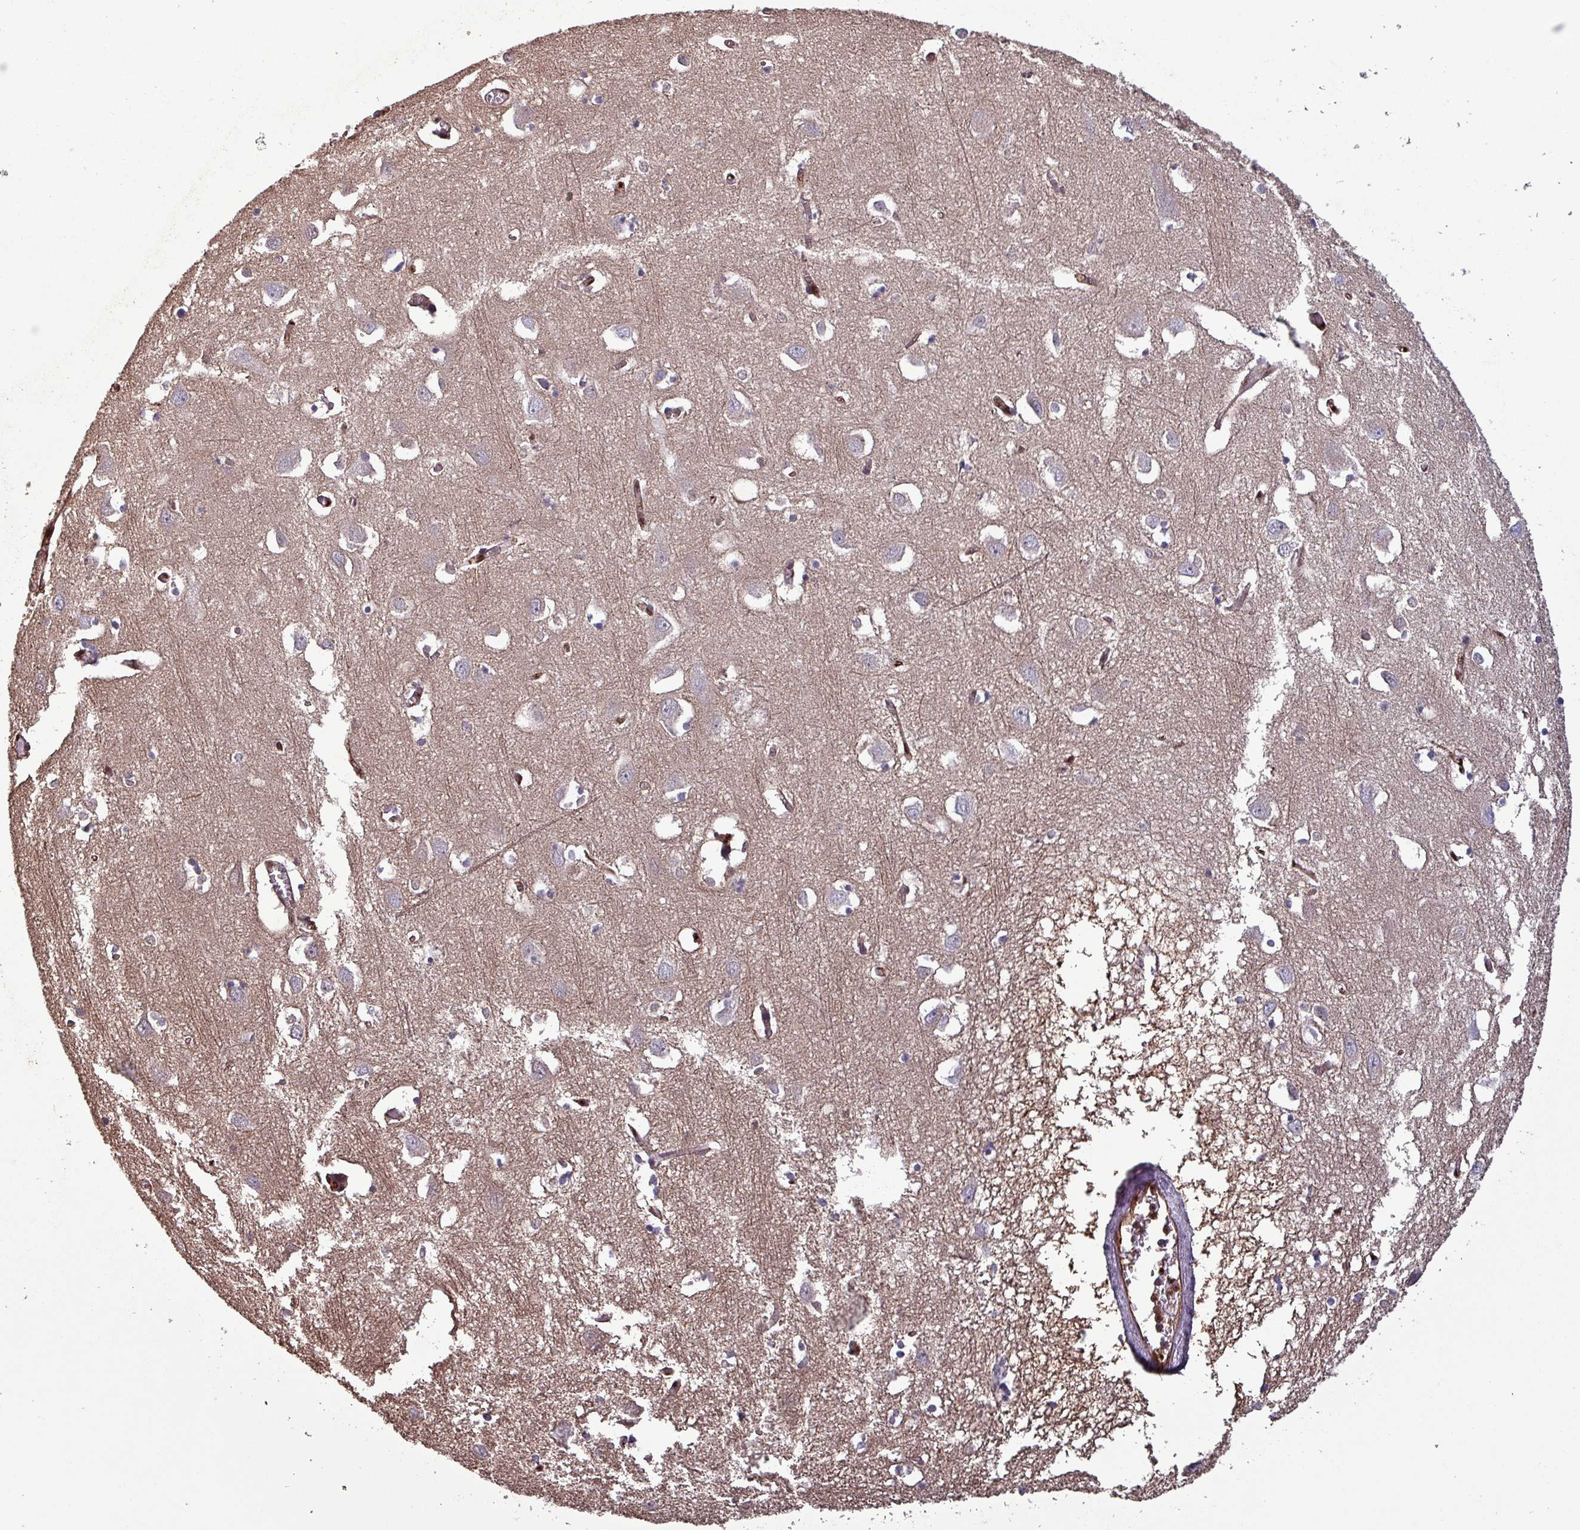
{"staining": {"intensity": "moderate", "quantity": "25%-75%", "location": "cytoplasmic/membranous"}, "tissue": "cerebral cortex", "cell_type": "Endothelial cells", "image_type": "normal", "snomed": [{"axis": "morphology", "description": "Normal tissue, NOS"}, {"axis": "topography", "description": "Cerebral cortex"}], "caption": "Benign cerebral cortex reveals moderate cytoplasmic/membranous positivity in about 25%-75% of endothelial cells.", "gene": "PSMB8", "patient": {"sex": "male", "age": 70}}